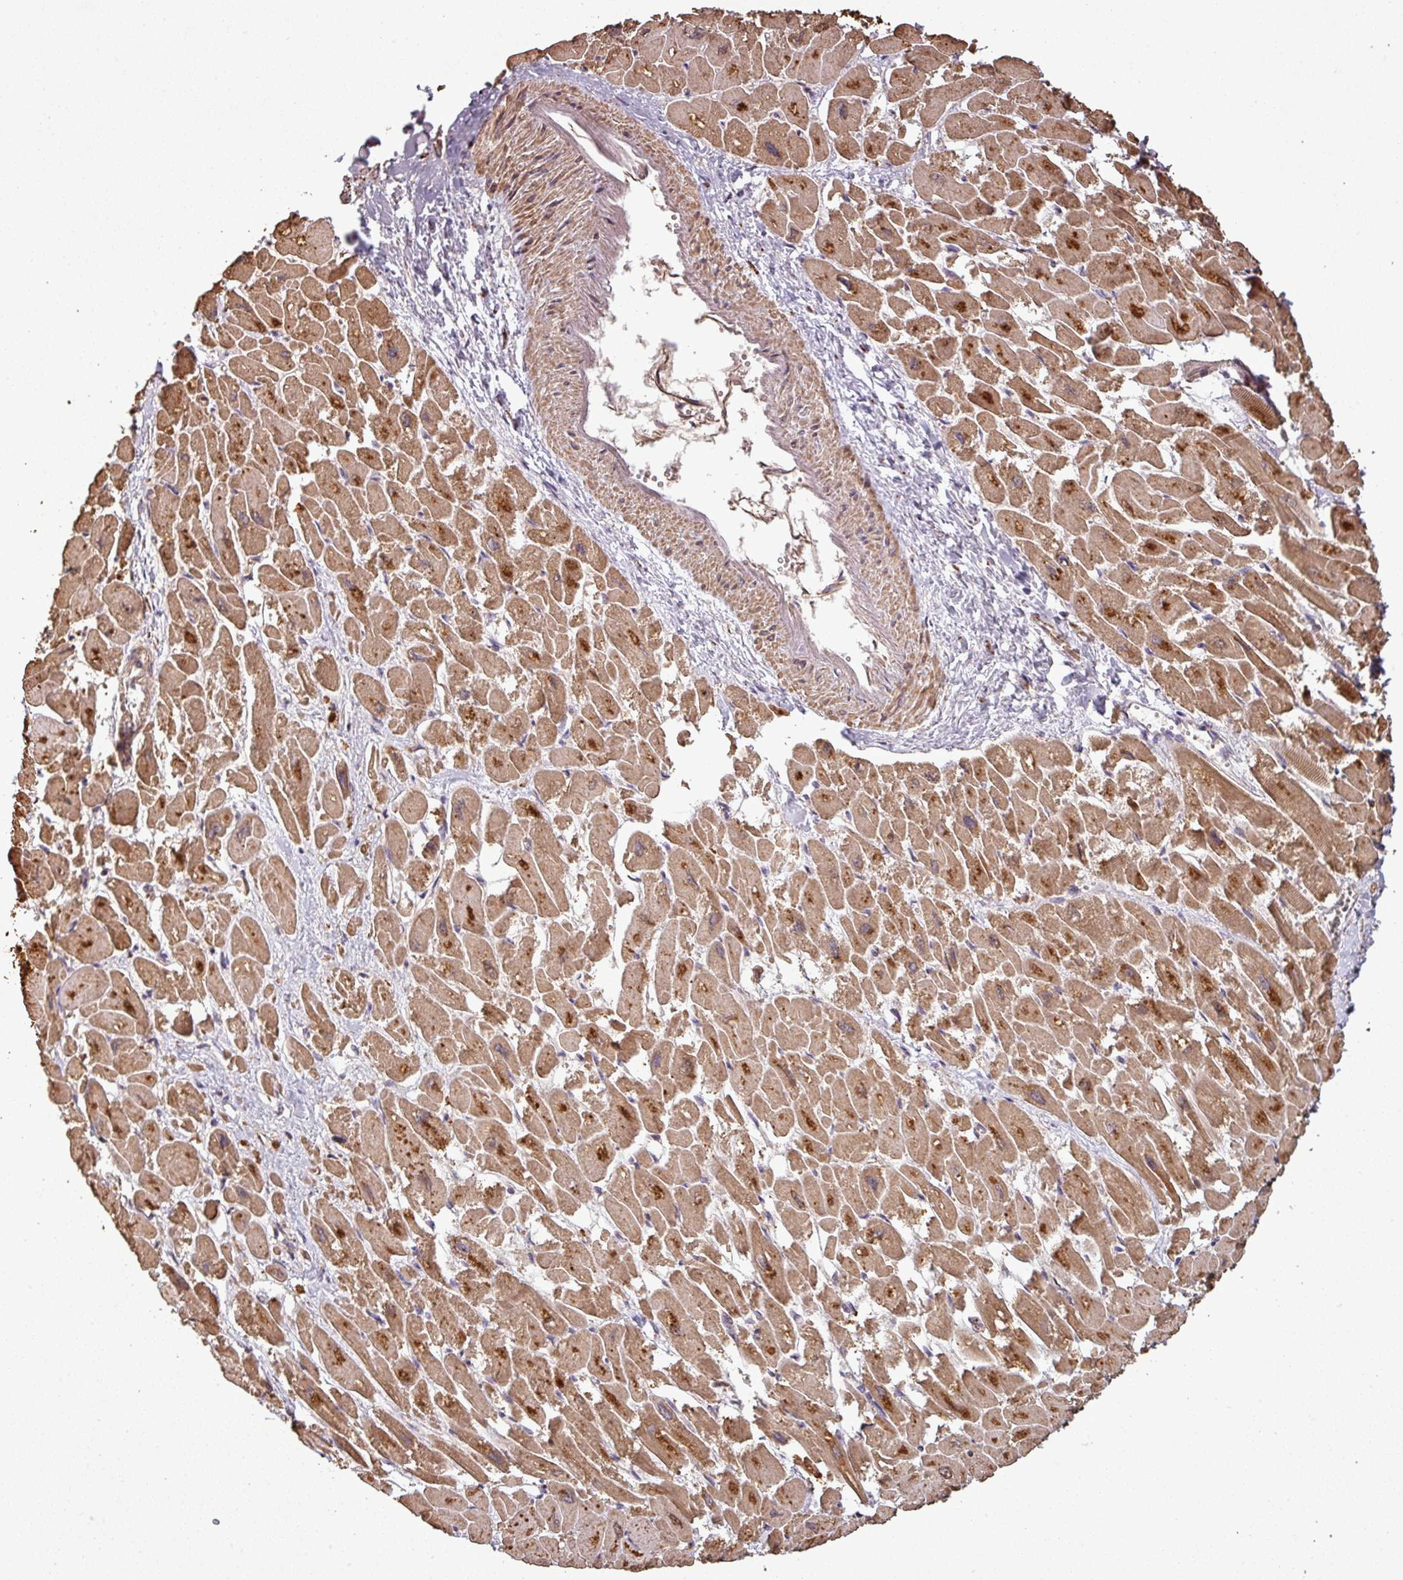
{"staining": {"intensity": "strong", "quantity": ">75%", "location": "cytoplasmic/membranous"}, "tissue": "heart muscle", "cell_type": "Cardiomyocytes", "image_type": "normal", "snomed": [{"axis": "morphology", "description": "Normal tissue, NOS"}, {"axis": "topography", "description": "Heart"}], "caption": "Immunohistochemistry (IHC) (DAB (3,3'-diaminobenzidine)) staining of normal human heart muscle demonstrates strong cytoplasmic/membranous protein staining in approximately >75% of cardiomyocytes.", "gene": "PLEKHM1", "patient": {"sex": "male", "age": 54}}